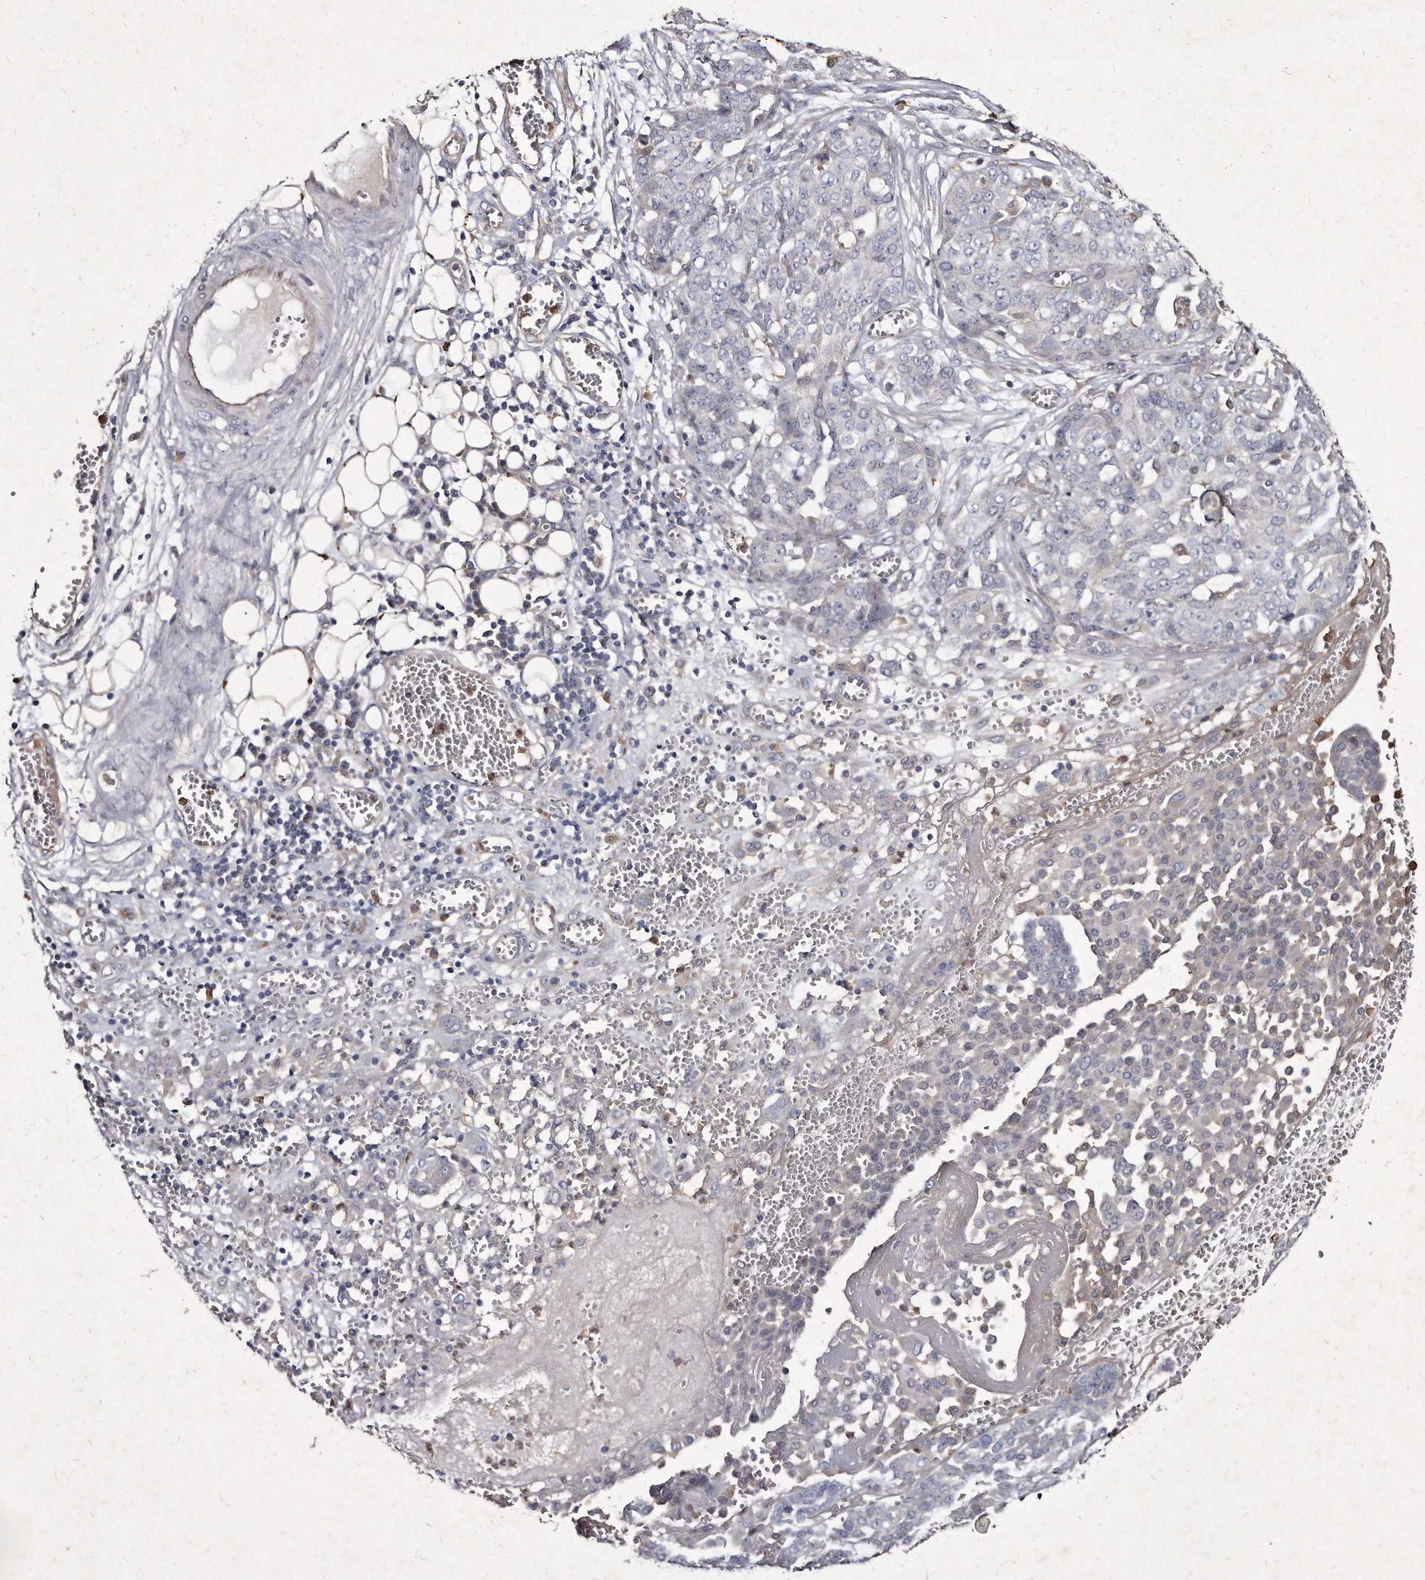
{"staining": {"intensity": "negative", "quantity": "none", "location": "none"}, "tissue": "ovarian cancer", "cell_type": "Tumor cells", "image_type": "cancer", "snomed": [{"axis": "morphology", "description": "Cystadenocarcinoma, serous, NOS"}, {"axis": "topography", "description": "Soft tissue"}, {"axis": "topography", "description": "Ovary"}], "caption": "The micrograph shows no significant expression in tumor cells of ovarian cancer.", "gene": "KLHDC3", "patient": {"sex": "female", "age": 57}}